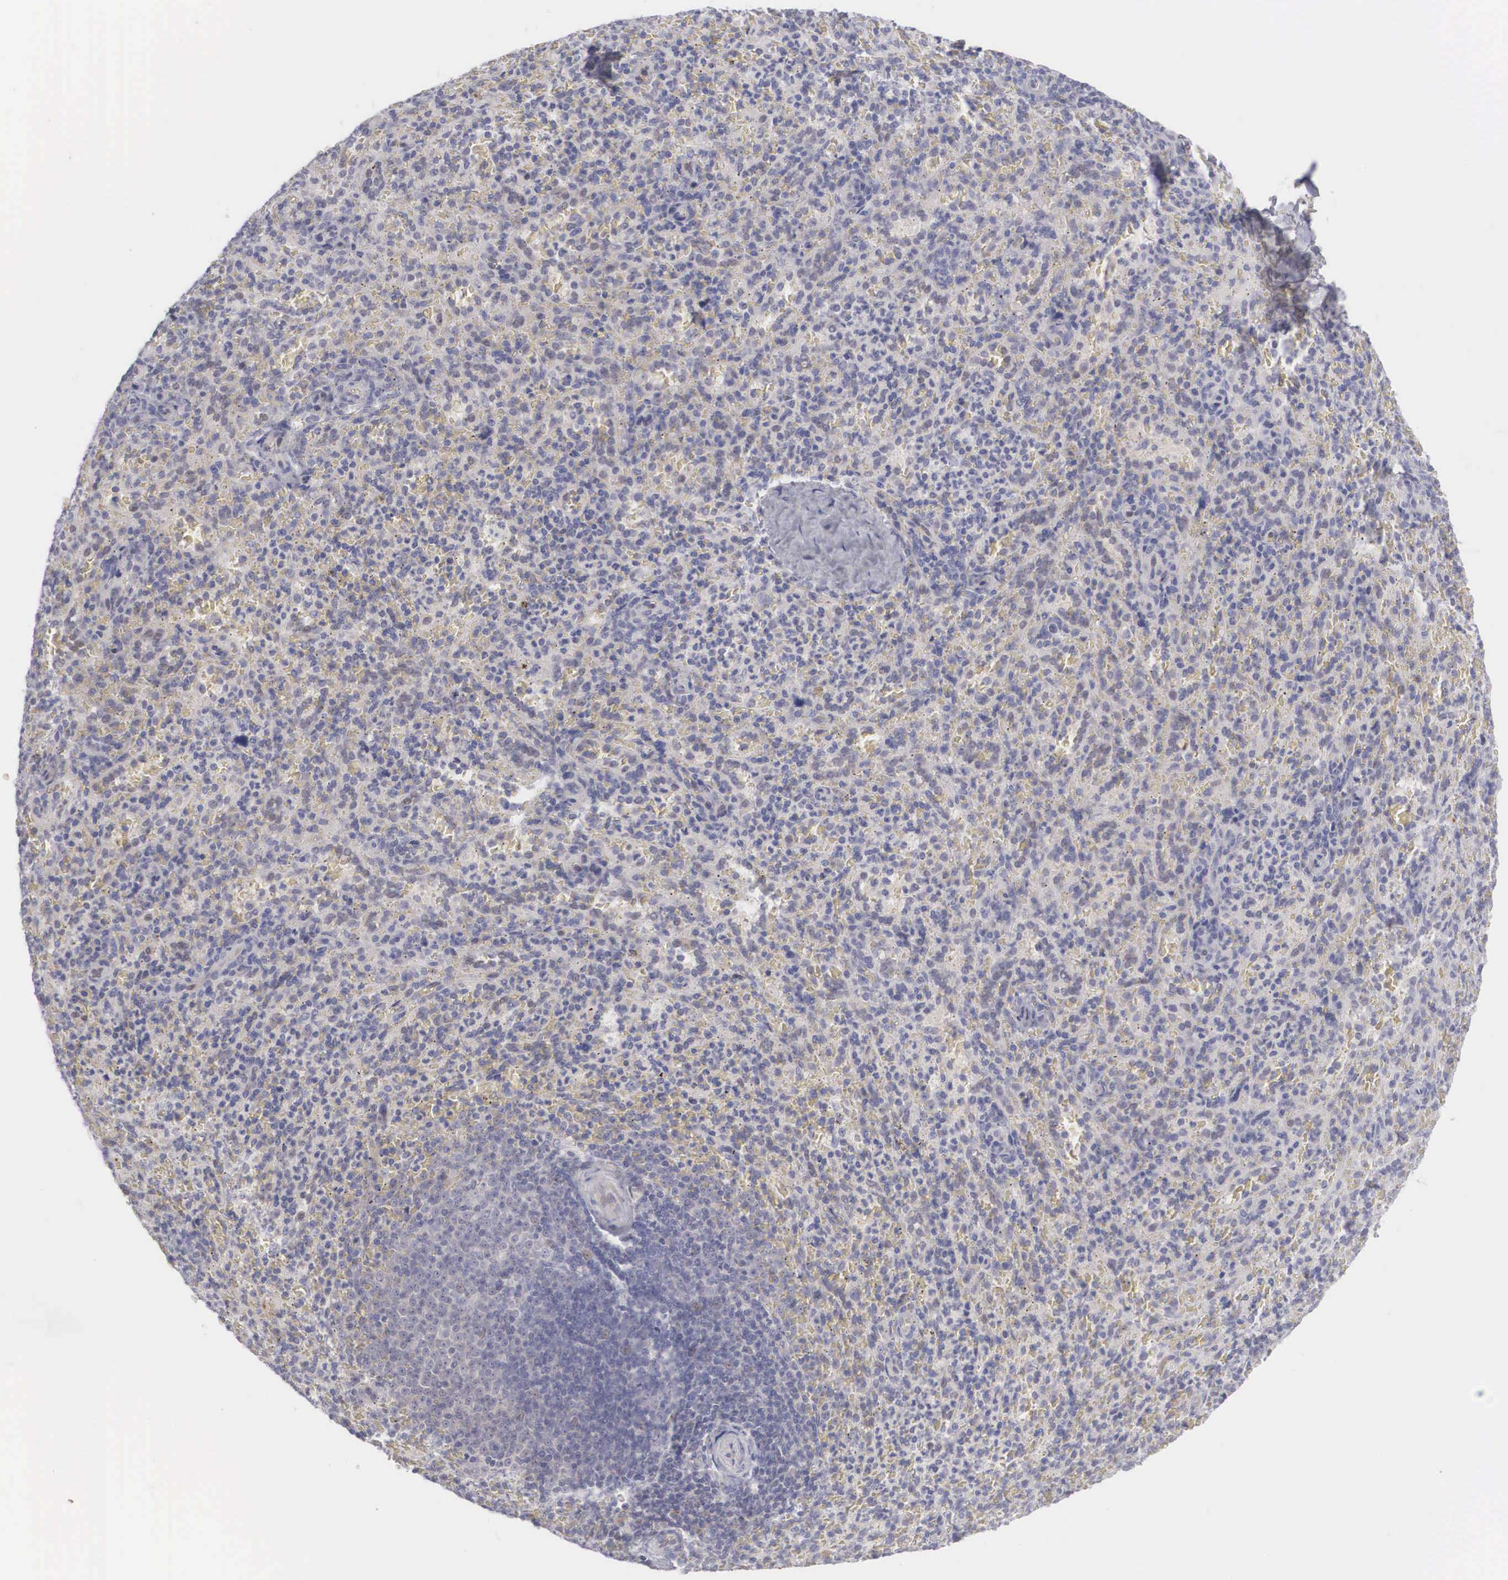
{"staining": {"intensity": "negative", "quantity": "none", "location": "none"}, "tissue": "spleen", "cell_type": "Cells in red pulp", "image_type": "normal", "snomed": [{"axis": "morphology", "description": "Normal tissue, NOS"}, {"axis": "topography", "description": "Spleen"}], "caption": "Immunohistochemistry (IHC) of normal human spleen exhibits no positivity in cells in red pulp. (DAB (3,3'-diaminobenzidine) IHC, high magnification).", "gene": "RBPJ", "patient": {"sex": "female", "age": 21}}